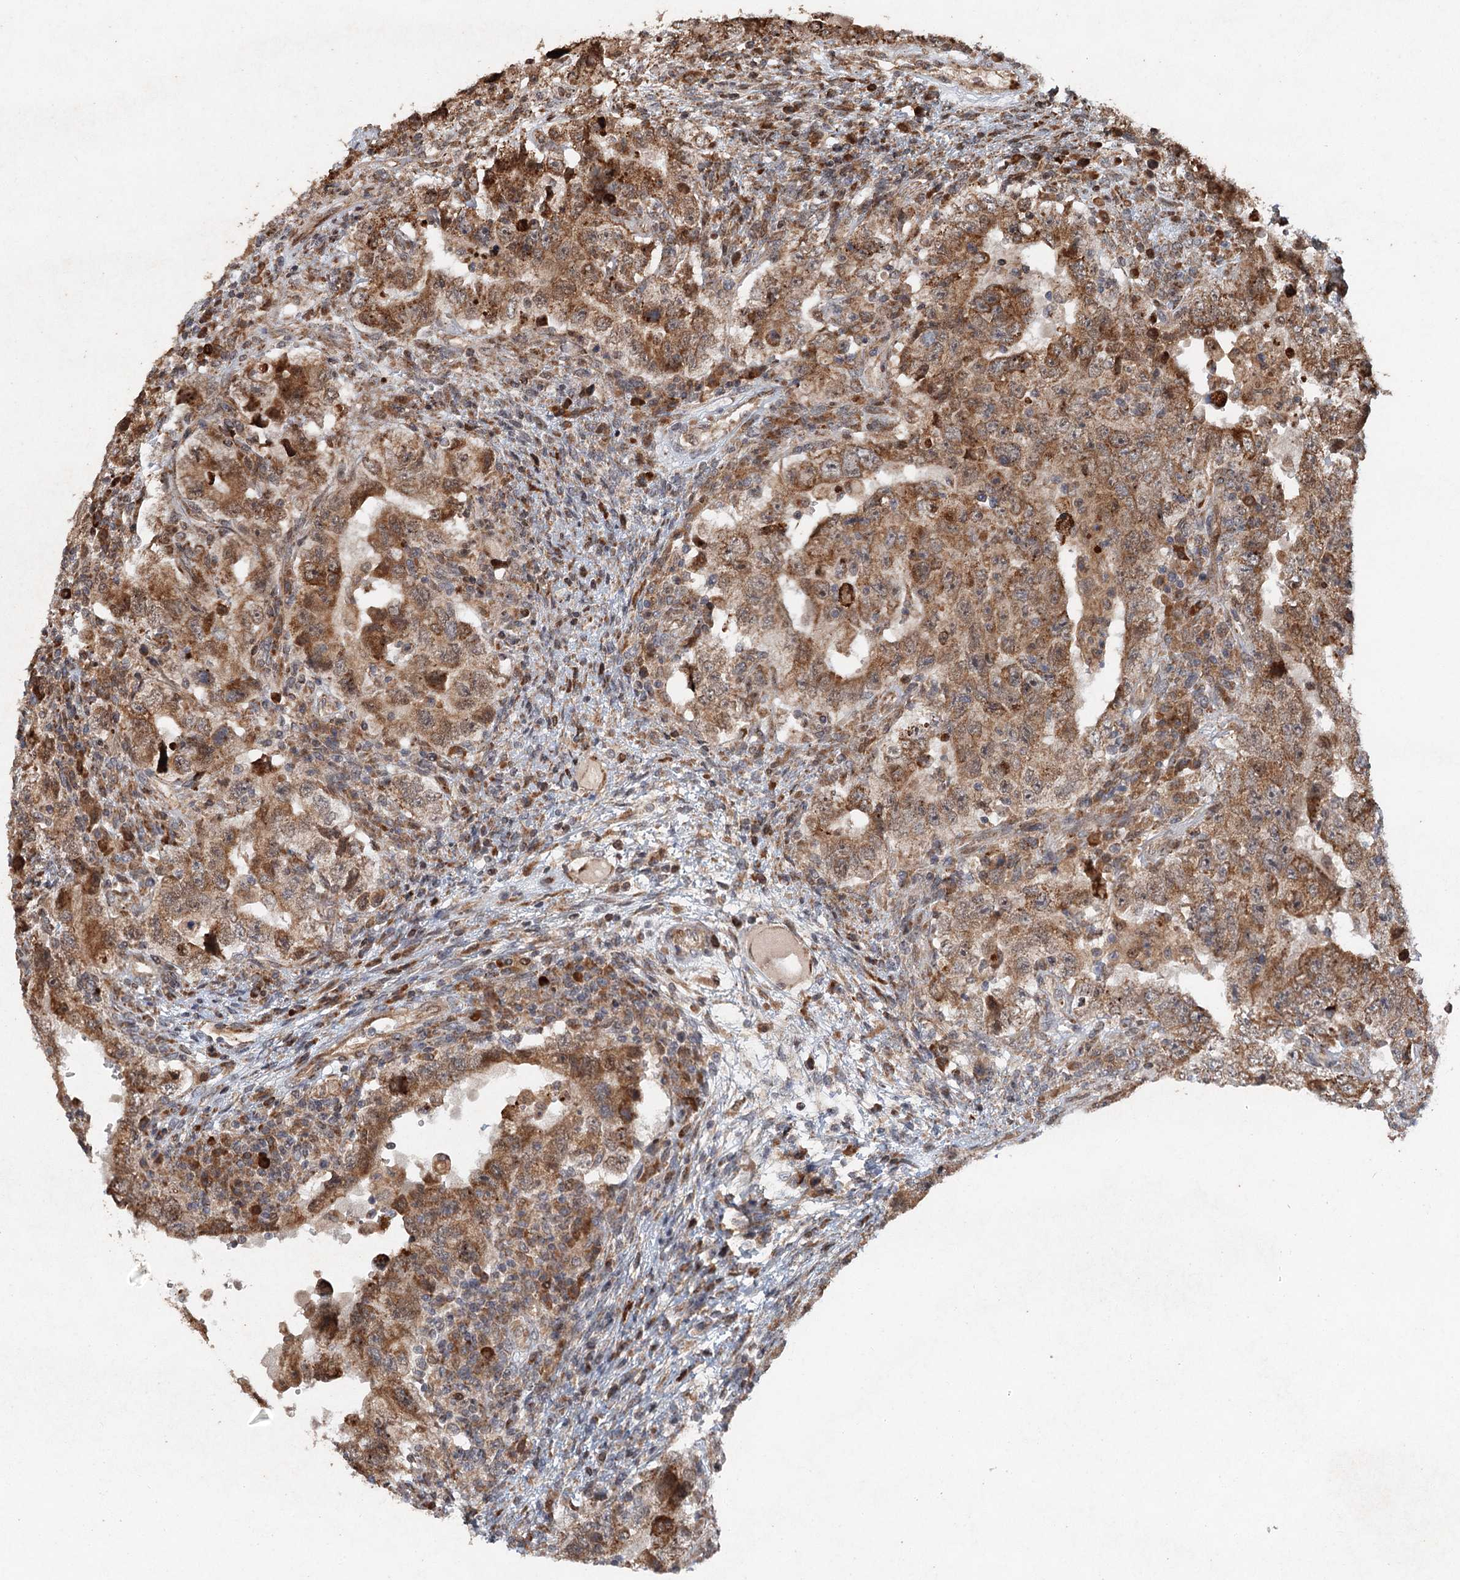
{"staining": {"intensity": "moderate", "quantity": ">75%", "location": "cytoplasmic/membranous"}, "tissue": "testis cancer", "cell_type": "Tumor cells", "image_type": "cancer", "snomed": [{"axis": "morphology", "description": "Carcinoma, Embryonal, NOS"}, {"axis": "topography", "description": "Testis"}], "caption": "A high-resolution micrograph shows immunohistochemistry staining of embryonal carcinoma (testis), which exhibits moderate cytoplasmic/membranous staining in approximately >75% of tumor cells. (DAB (3,3'-diaminobenzidine) IHC, brown staining for protein, blue staining for nuclei).", "gene": "SRPX2", "patient": {"sex": "male", "age": 26}}